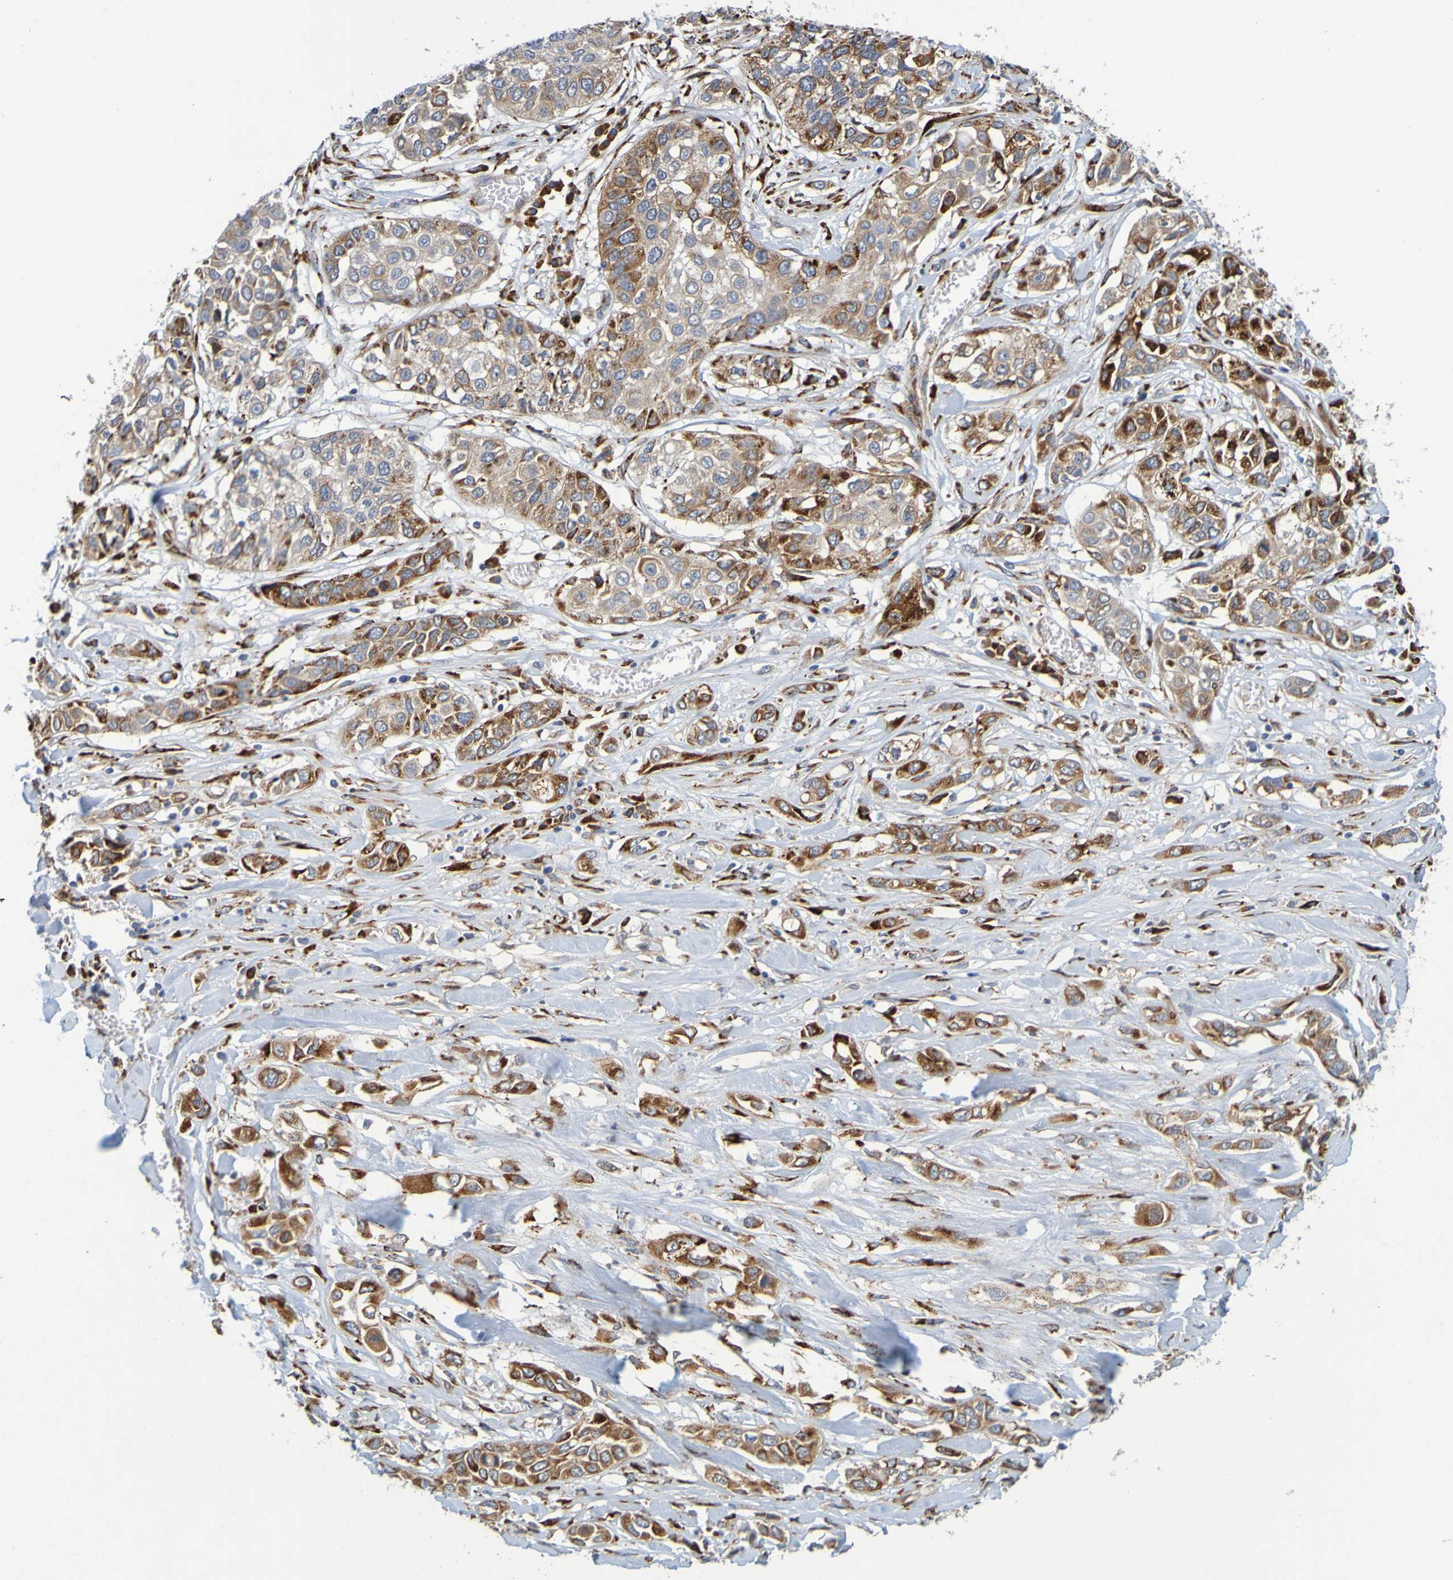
{"staining": {"intensity": "moderate", "quantity": ">75%", "location": "cytoplasmic/membranous"}, "tissue": "lung cancer", "cell_type": "Tumor cells", "image_type": "cancer", "snomed": [{"axis": "morphology", "description": "Squamous cell carcinoma, NOS"}, {"axis": "topography", "description": "Lung"}], "caption": "This is an image of immunohistochemistry staining of lung cancer (squamous cell carcinoma), which shows moderate expression in the cytoplasmic/membranous of tumor cells.", "gene": "SIL1", "patient": {"sex": "male", "age": 71}}